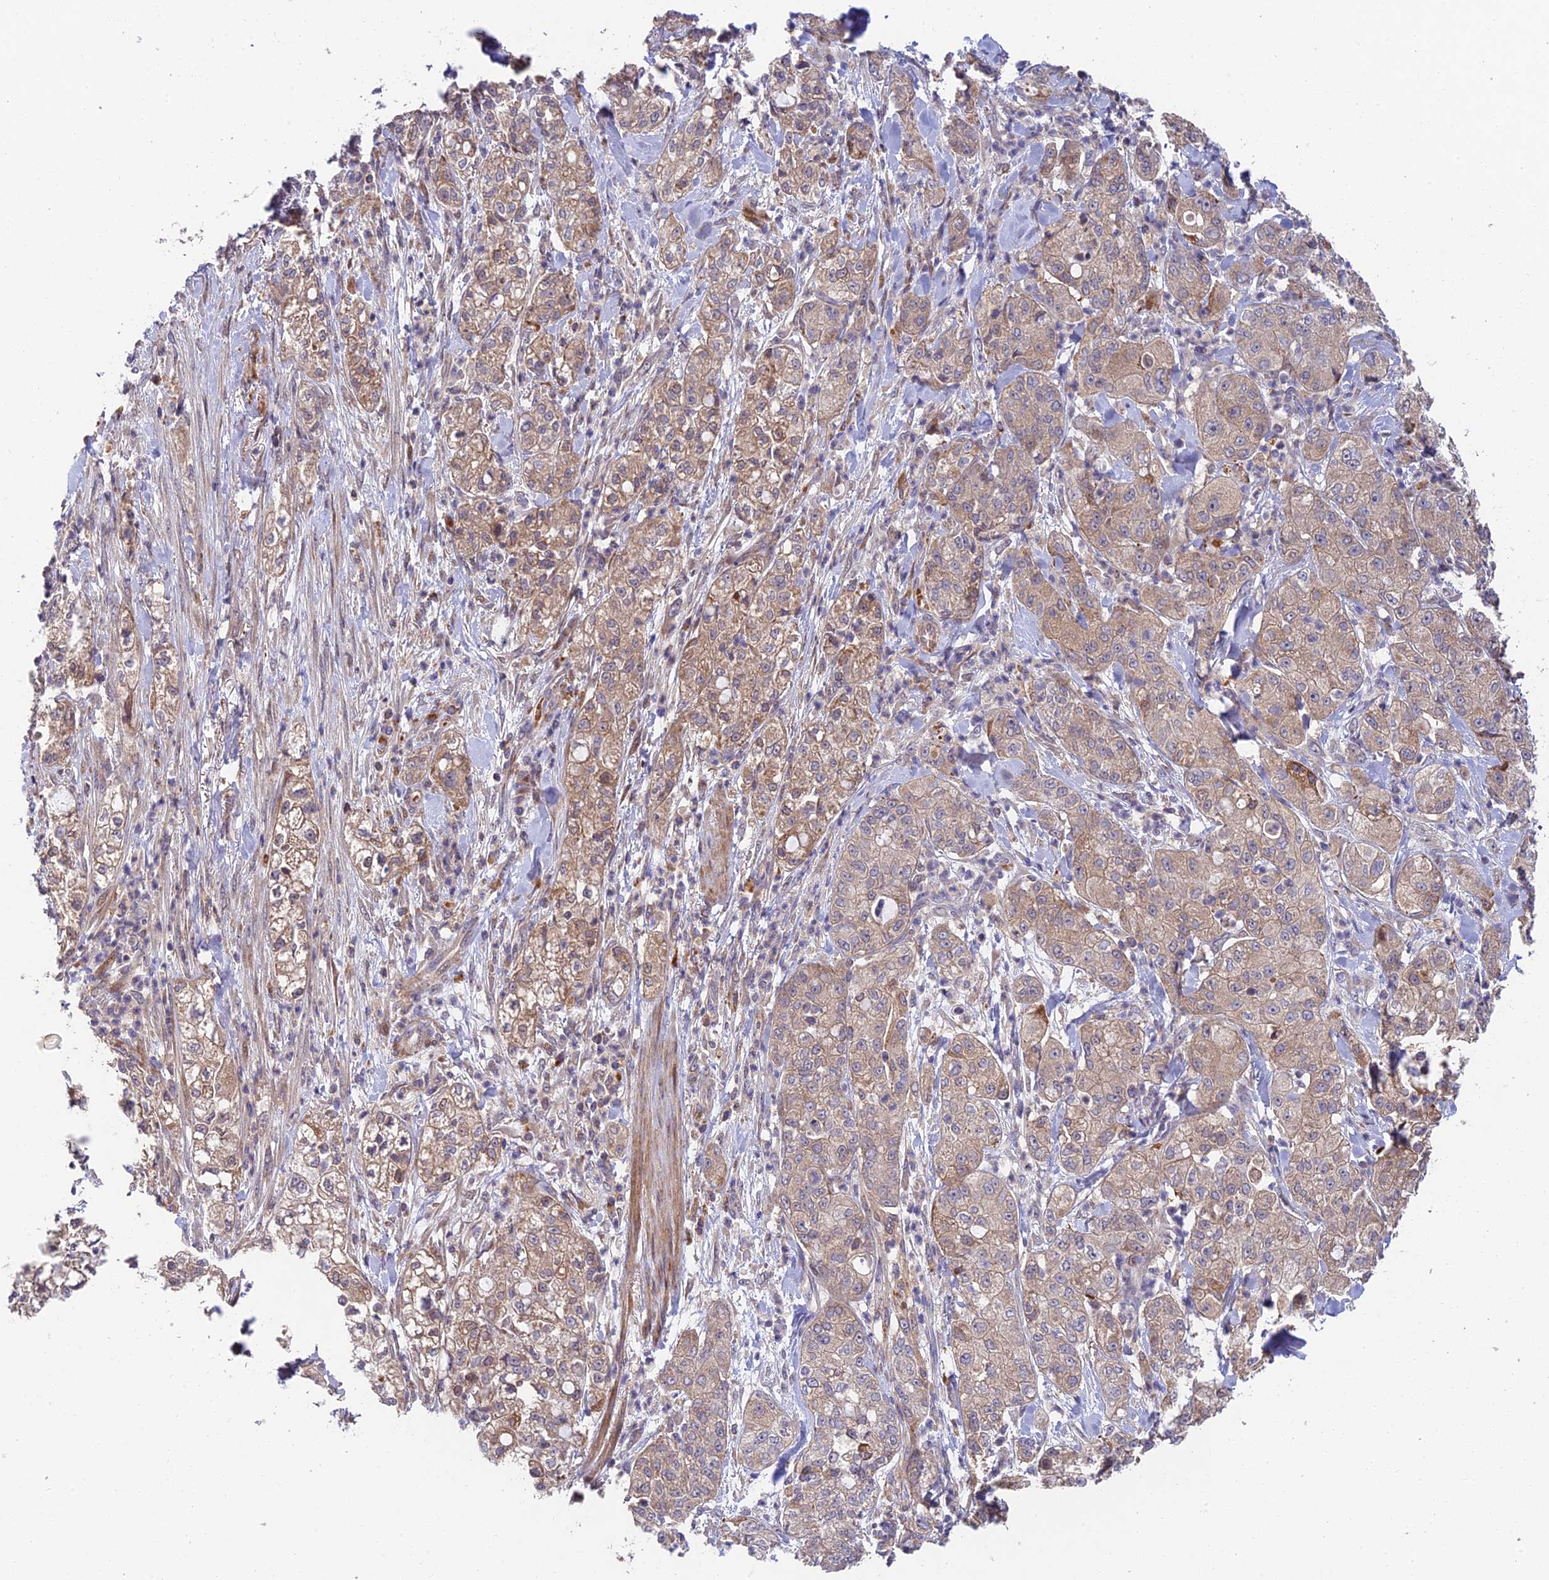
{"staining": {"intensity": "moderate", "quantity": "25%-75%", "location": "cytoplasmic/membranous"}, "tissue": "pancreatic cancer", "cell_type": "Tumor cells", "image_type": "cancer", "snomed": [{"axis": "morphology", "description": "Adenocarcinoma, NOS"}, {"axis": "topography", "description": "Pancreas"}], "caption": "About 25%-75% of tumor cells in pancreatic cancer display moderate cytoplasmic/membranous protein expression as visualized by brown immunohistochemical staining.", "gene": "FUOM", "patient": {"sex": "female", "age": 78}}